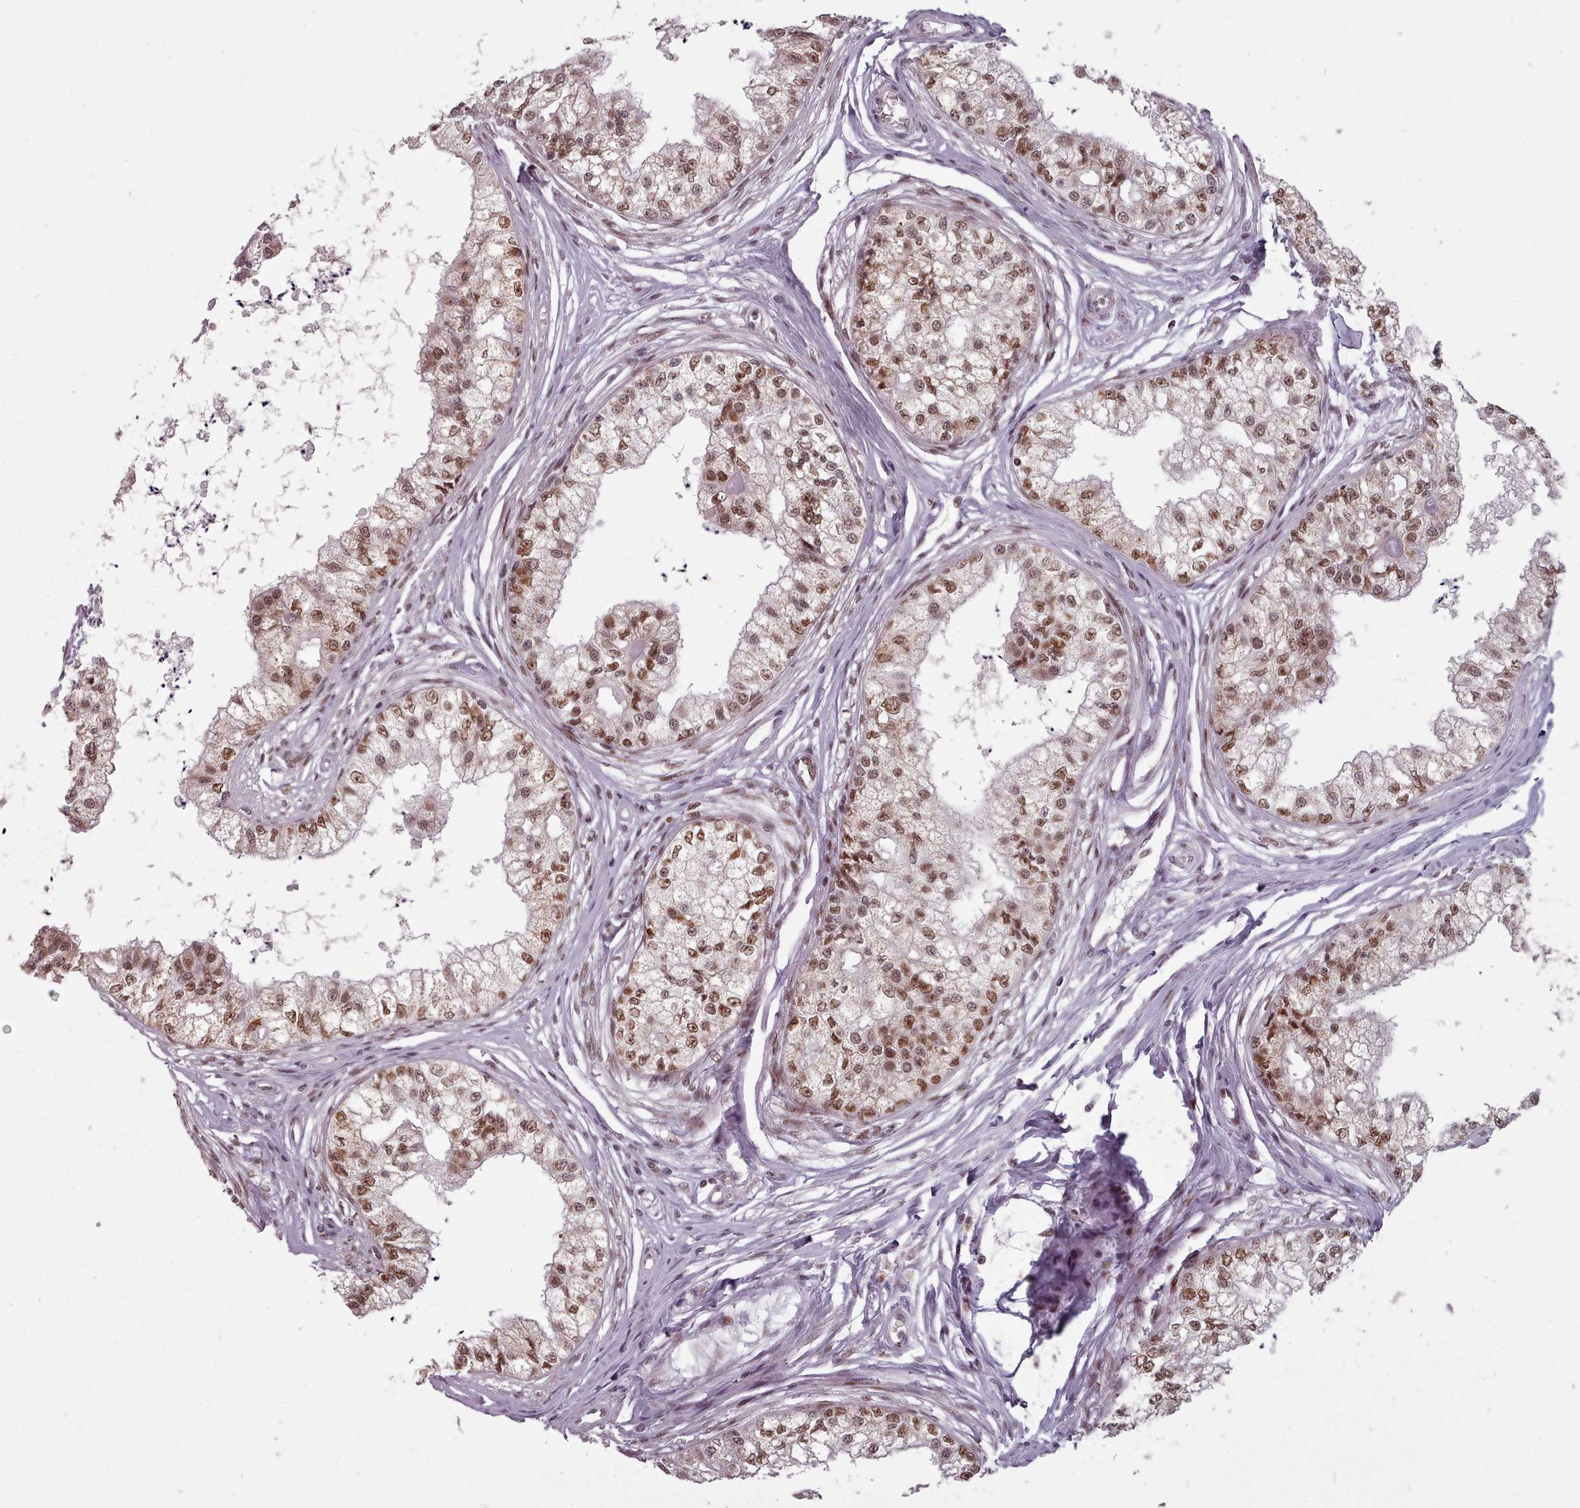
{"staining": {"intensity": "strong", "quantity": ">75%", "location": "nuclear"}, "tissue": "epididymis", "cell_type": "Glandular cells", "image_type": "normal", "snomed": [{"axis": "morphology", "description": "Normal tissue, NOS"}, {"axis": "topography", "description": "Epididymis"}], "caption": "Strong nuclear protein positivity is present in about >75% of glandular cells in epididymis. (brown staining indicates protein expression, while blue staining denotes nuclei).", "gene": "SRSF9", "patient": {"sex": "male", "age": 79}}